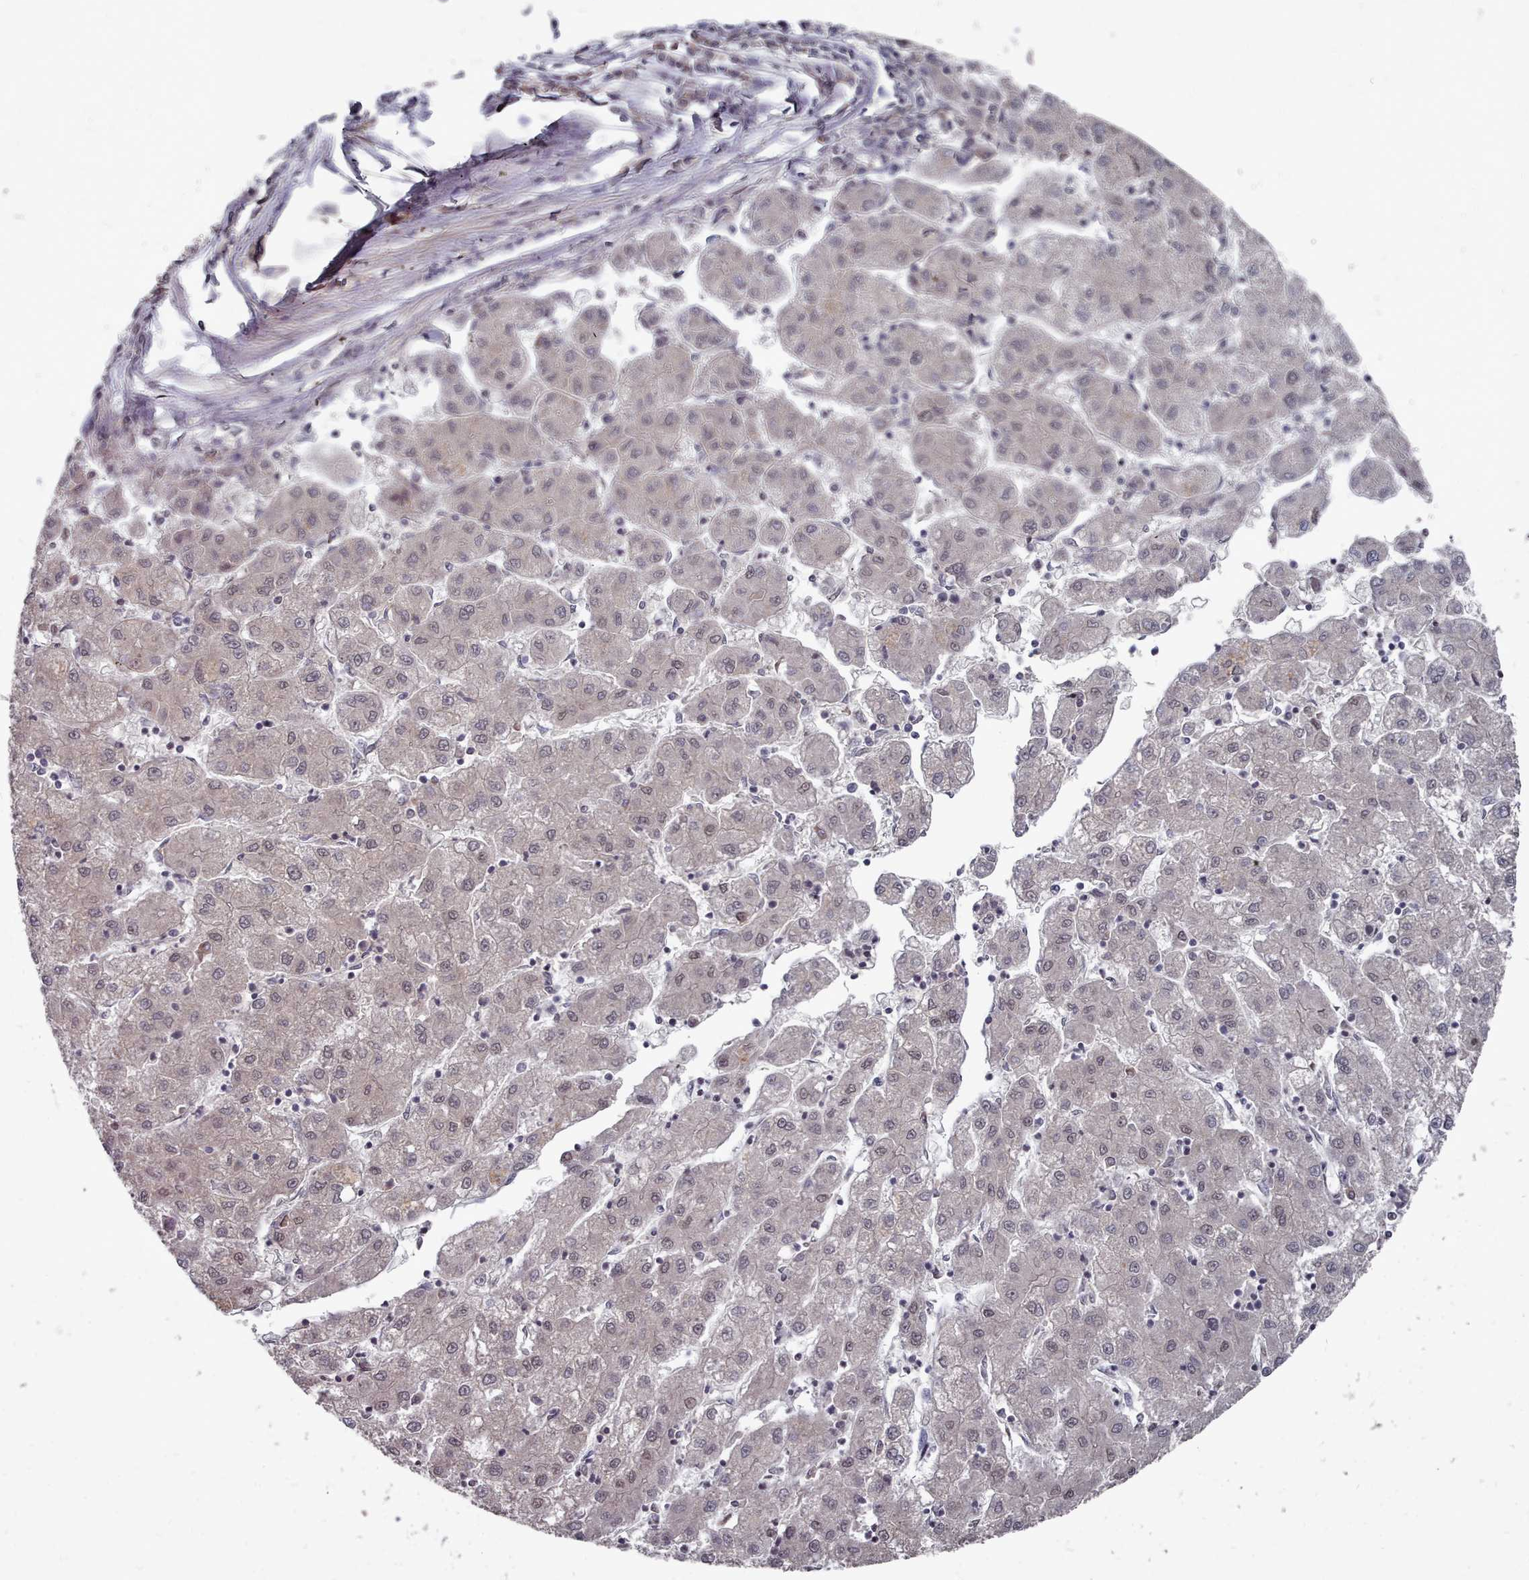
{"staining": {"intensity": "negative", "quantity": "none", "location": "none"}, "tissue": "liver cancer", "cell_type": "Tumor cells", "image_type": "cancer", "snomed": [{"axis": "morphology", "description": "Carcinoma, Hepatocellular, NOS"}, {"axis": "topography", "description": "Liver"}], "caption": "Immunohistochemistry image of neoplastic tissue: liver hepatocellular carcinoma stained with DAB (3,3'-diaminobenzidine) reveals no significant protein staining in tumor cells.", "gene": "ACKR3", "patient": {"sex": "male", "age": 72}}